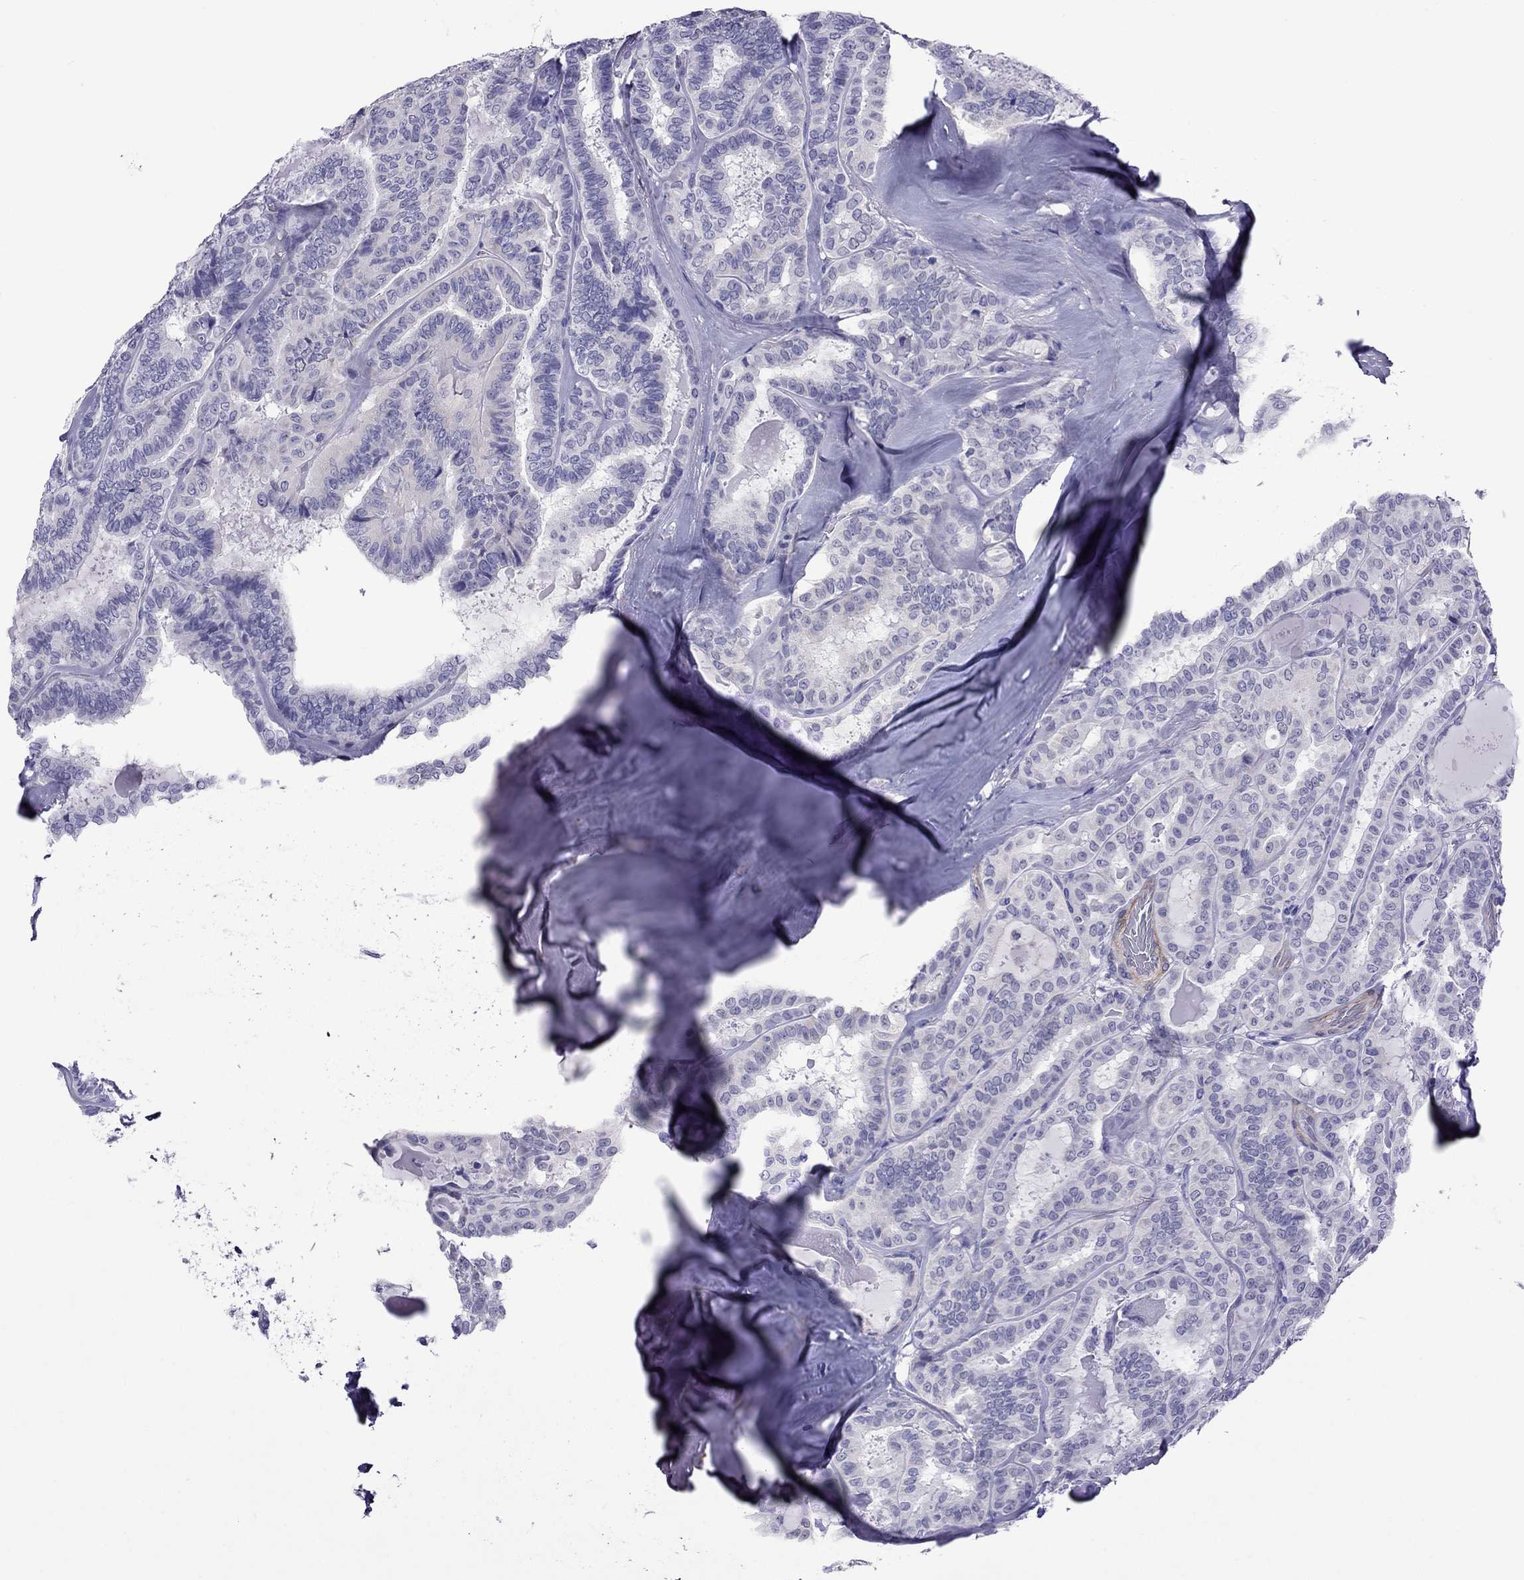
{"staining": {"intensity": "negative", "quantity": "none", "location": "none"}, "tissue": "thyroid cancer", "cell_type": "Tumor cells", "image_type": "cancer", "snomed": [{"axis": "morphology", "description": "Papillary adenocarcinoma, NOS"}, {"axis": "topography", "description": "Thyroid gland"}], "caption": "Immunohistochemical staining of thyroid papillary adenocarcinoma exhibits no significant staining in tumor cells.", "gene": "CHRNA5", "patient": {"sex": "female", "age": 39}}